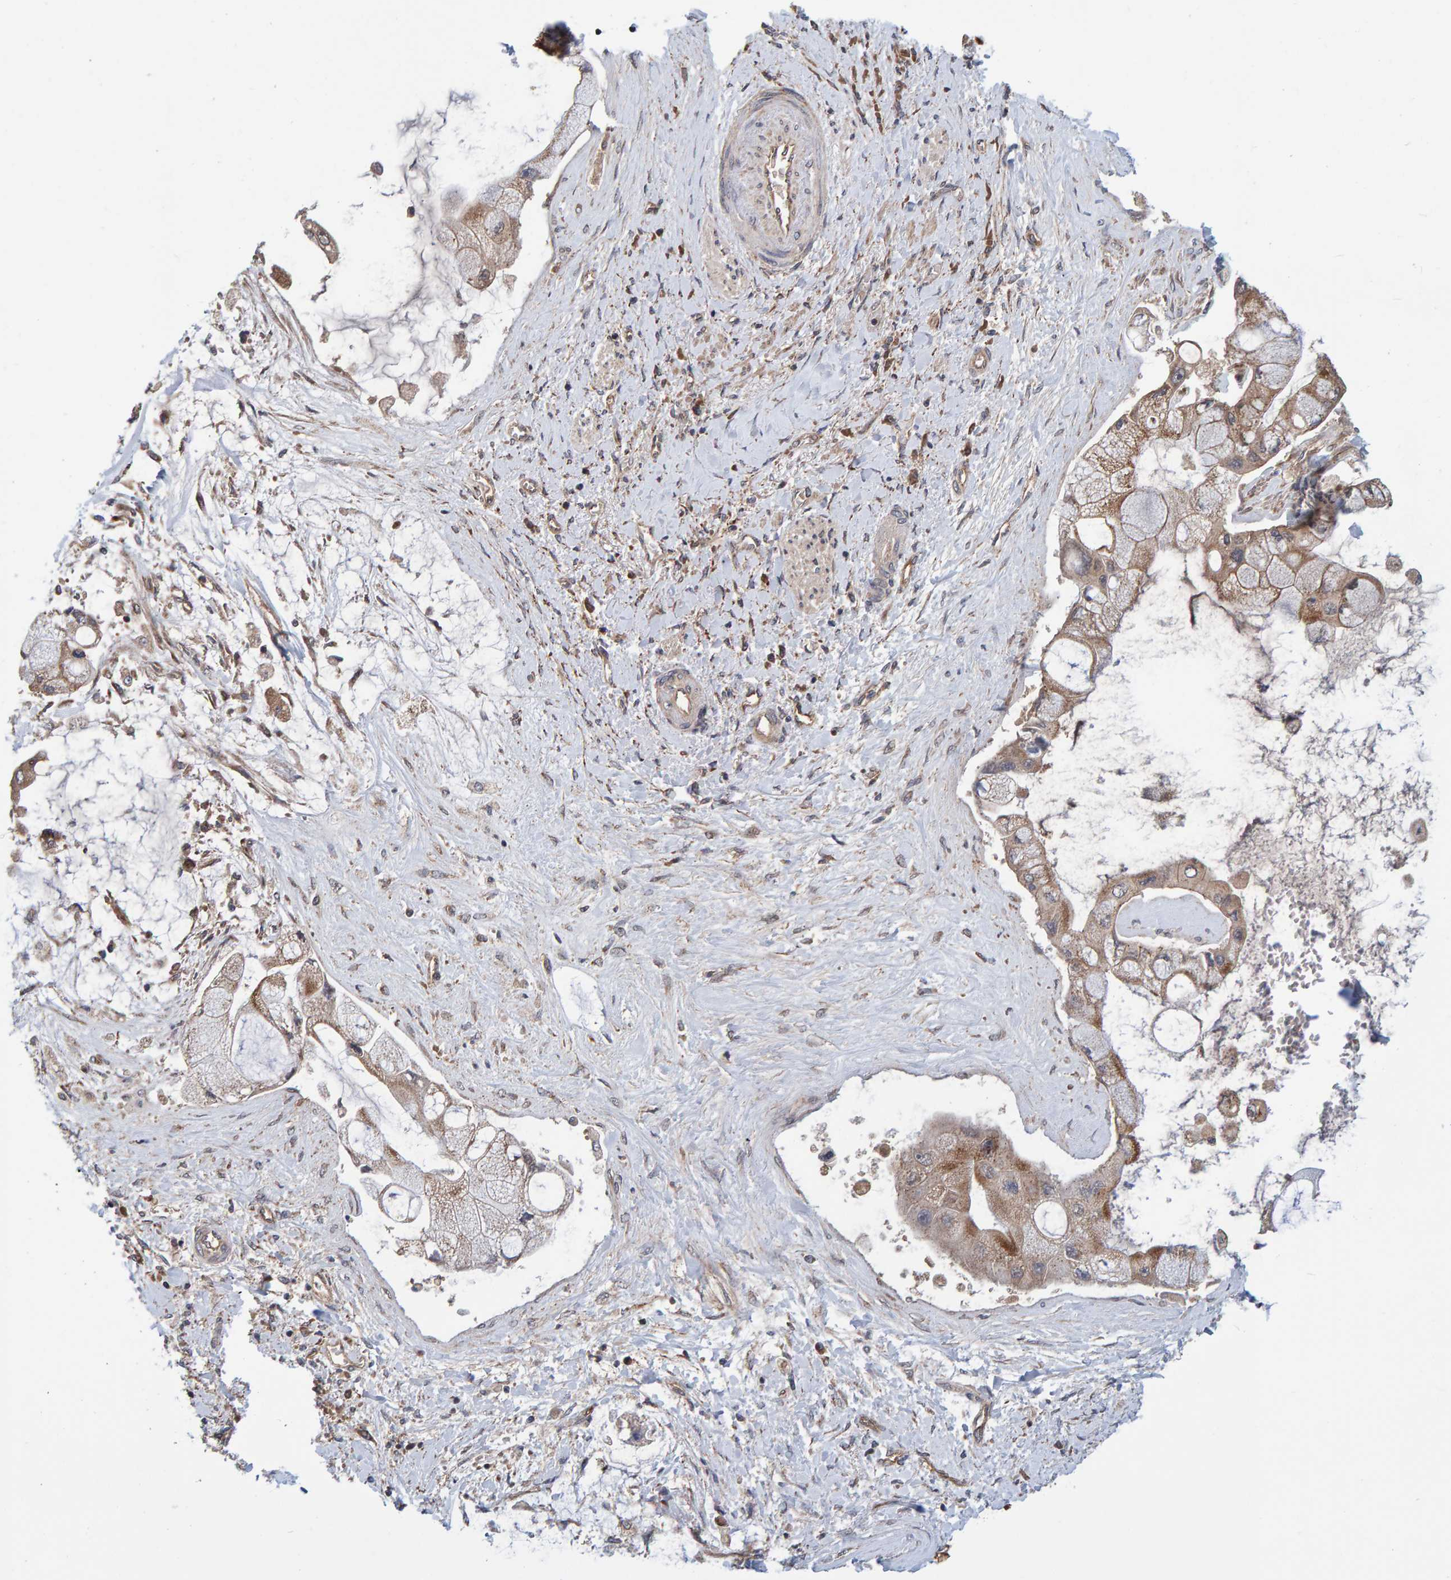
{"staining": {"intensity": "moderate", "quantity": ">75%", "location": "cytoplasmic/membranous"}, "tissue": "liver cancer", "cell_type": "Tumor cells", "image_type": "cancer", "snomed": [{"axis": "morphology", "description": "Cholangiocarcinoma"}, {"axis": "topography", "description": "Liver"}], "caption": "Protein expression analysis of human liver cancer reveals moderate cytoplasmic/membranous expression in approximately >75% of tumor cells.", "gene": "SCRN2", "patient": {"sex": "male", "age": 50}}